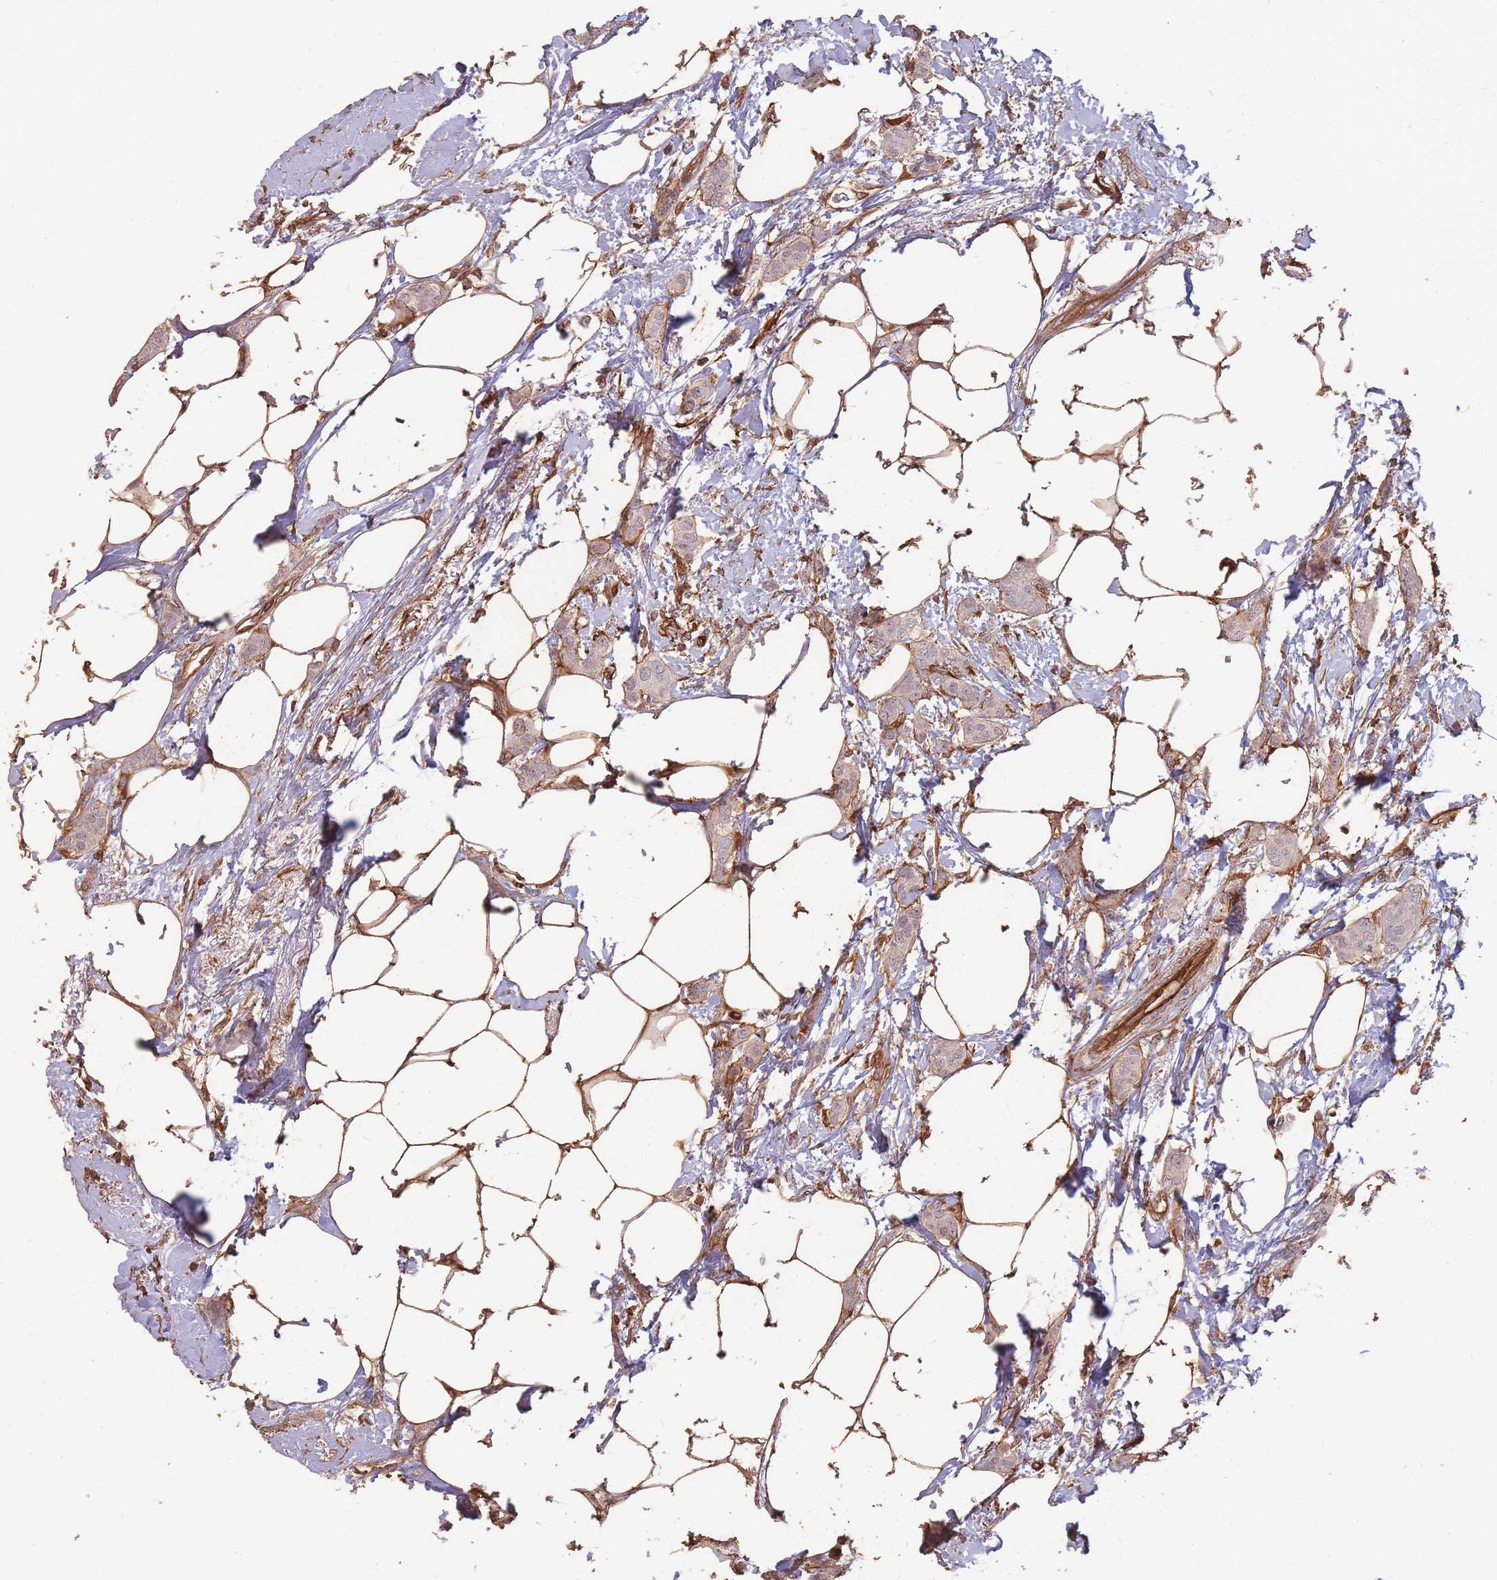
{"staining": {"intensity": "moderate", "quantity": ">75%", "location": "cytoplasmic/membranous"}, "tissue": "breast cancer", "cell_type": "Tumor cells", "image_type": "cancer", "snomed": [{"axis": "morphology", "description": "Duct carcinoma"}, {"axis": "topography", "description": "Breast"}], "caption": "Moderate cytoplasmic/membranous staining is seen in about >75% of tumor cells in breast cancer.", "gene": "PLS3", "patient": {"sex": "female", "age": 72}}